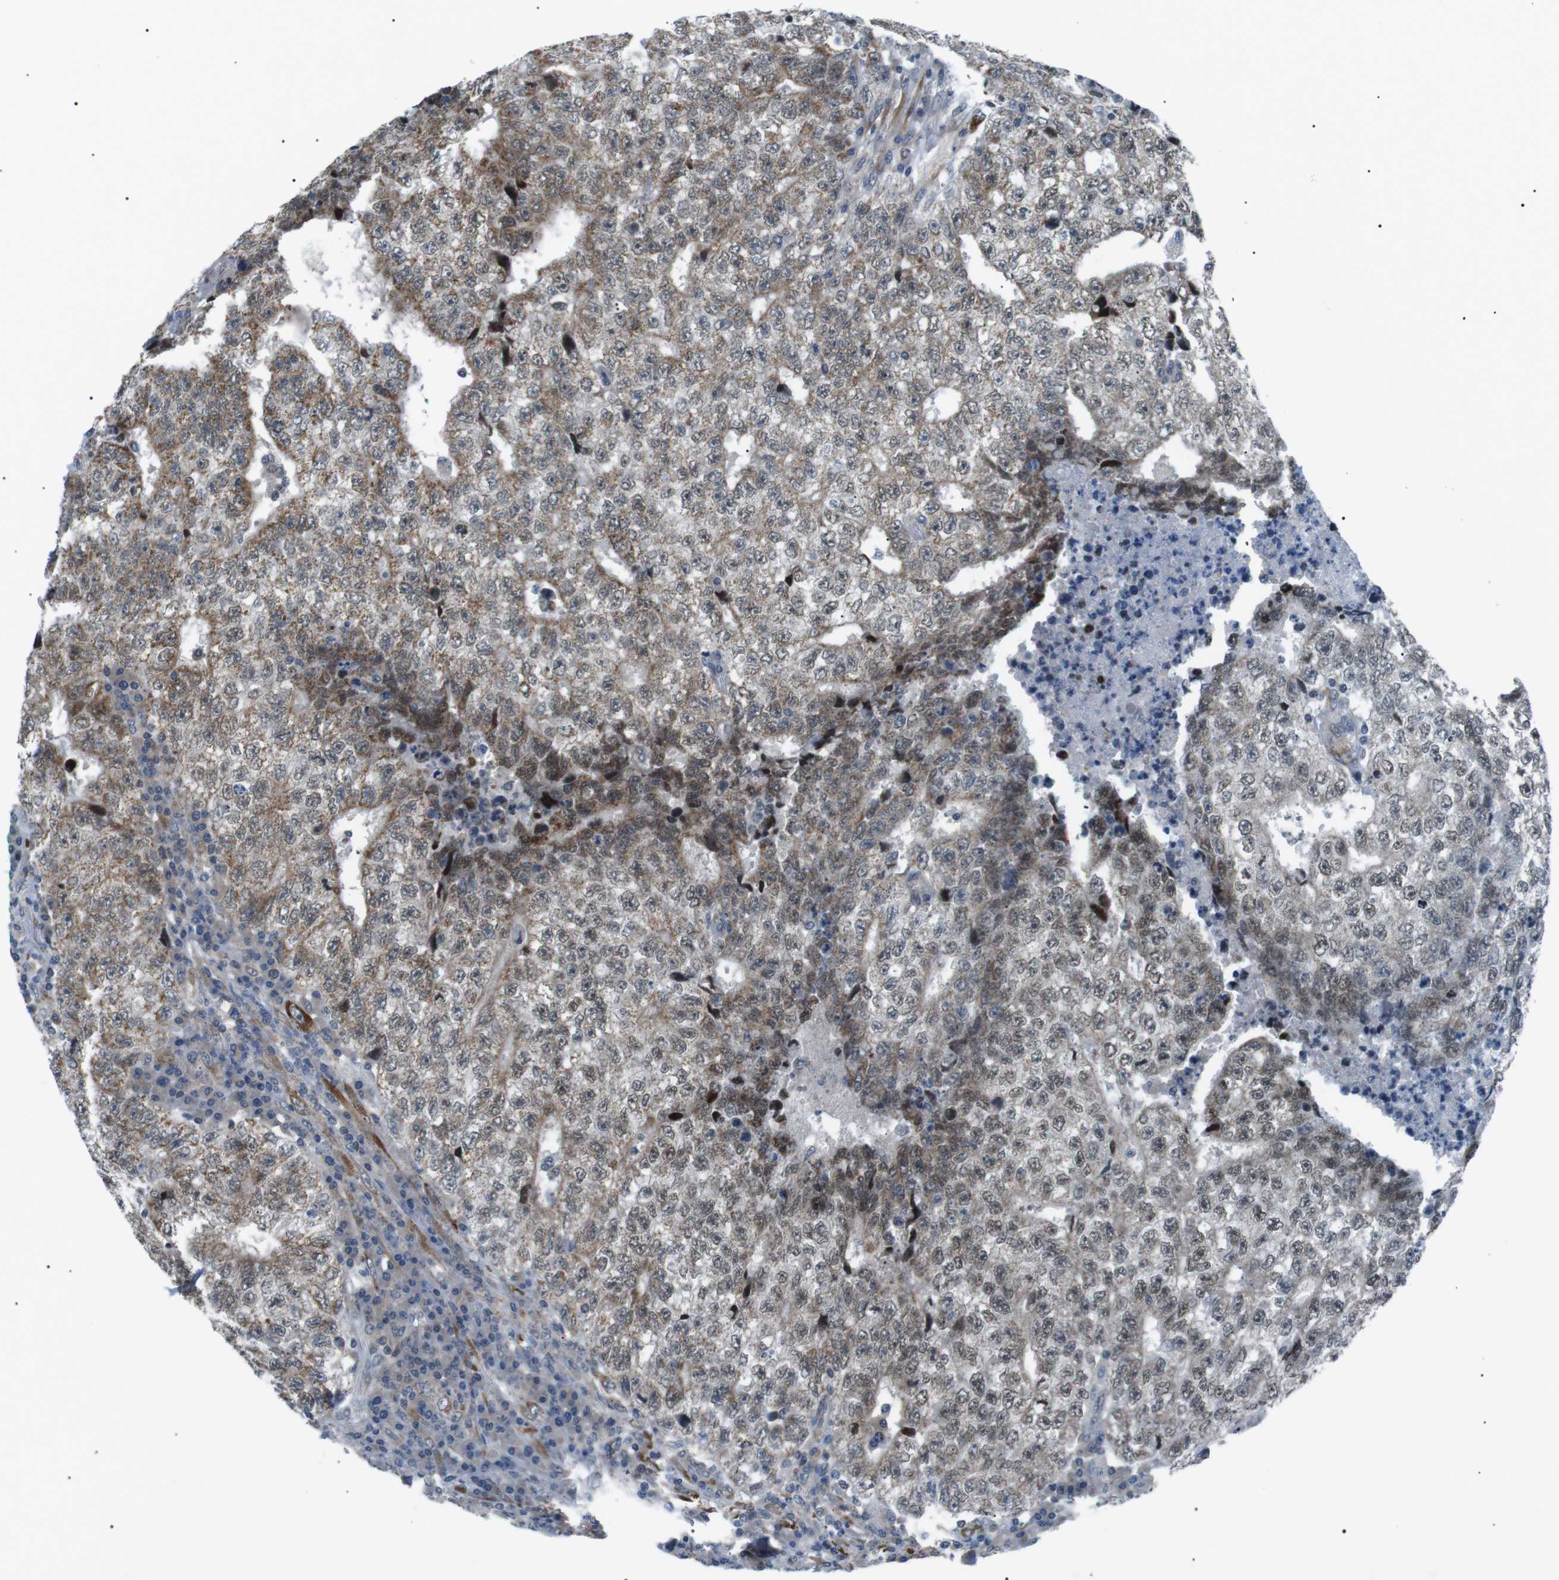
{"staining": {"intensity": "weak", "quantity": ">75%", "location": "cytoplasmic/membranous"}, "tissue": "testis cancer", "cell_type": "Tumor cells", "image_type": "cancer", "snomed": [{"axis": "morphology", "description": "Necrosis, NOS"}, {"axis": "morphology", "description": "Carcinoma, Embryonal, NOS"}, {"axis": "topography", "description": "Testis"}], "caption": "A high-resolution micrograph shows IHC staining of testis embryonal carcinoma, which displays weak cytoplasmic/membranous expression in about >75% of tumor cells.", "gene": "ARID5B", "patient": {"sex": "male", "age": 19}}